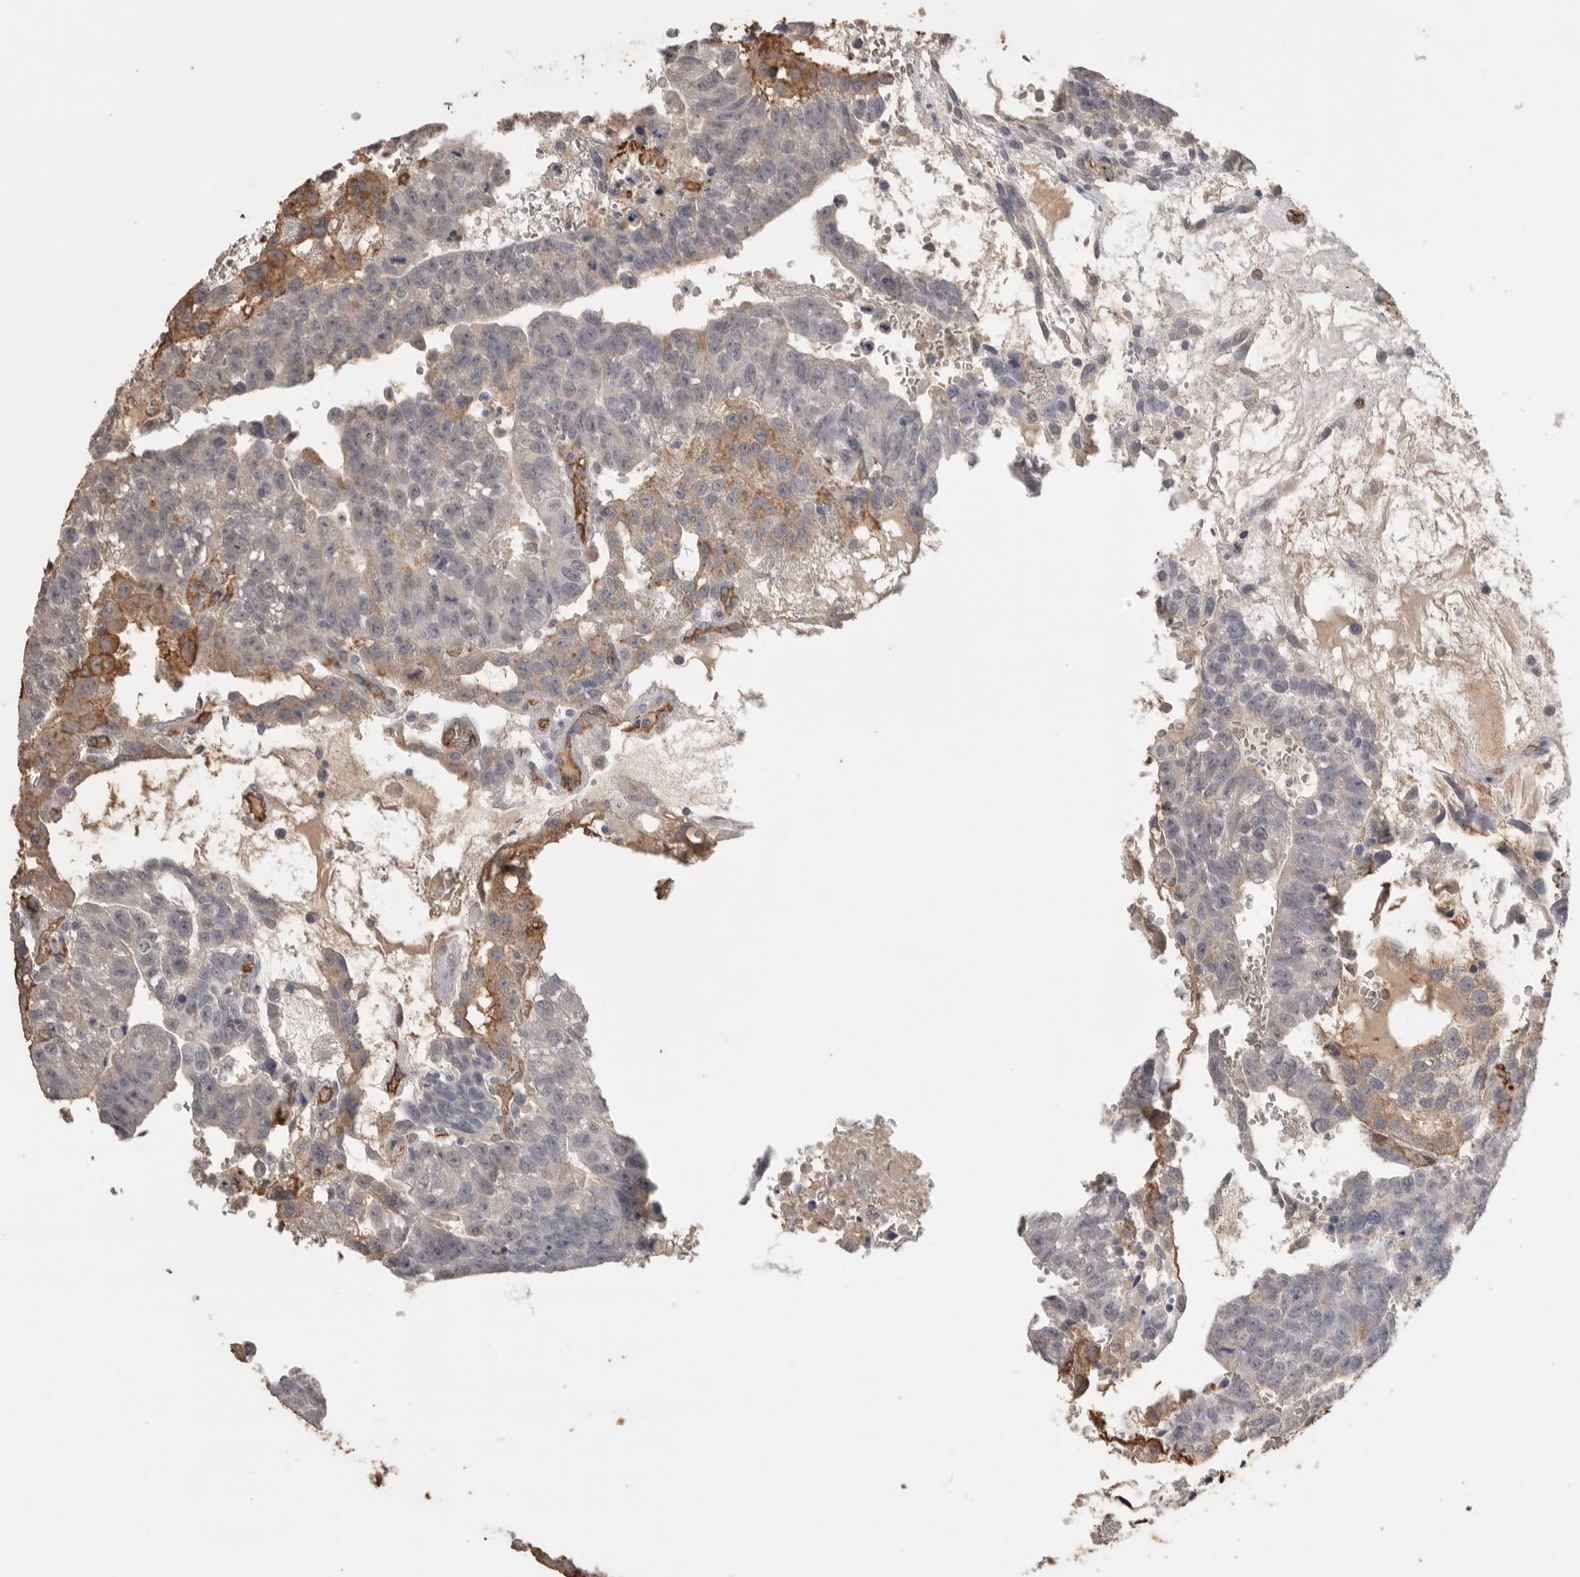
{"staining": {"intensity": "negative", "quantity": "none", "location": "none"}, "tissue": "testis cancer", "cell_type": "Tumor cells", "image_type": "cancer", "snomed": [{"axis": "morphology", "description": "Seminoma, NOS"}, {"axis": "morphology", "description": "Carcinoma, Embryonal, NOS"}, {"axis": "topography", "description": "Testis"}], "caption": "This is an IHC image of human testis seminoma. There is no staining in tumor cells.", "gene": "IL27", "patient": {"sex": "male", "age": 52}}